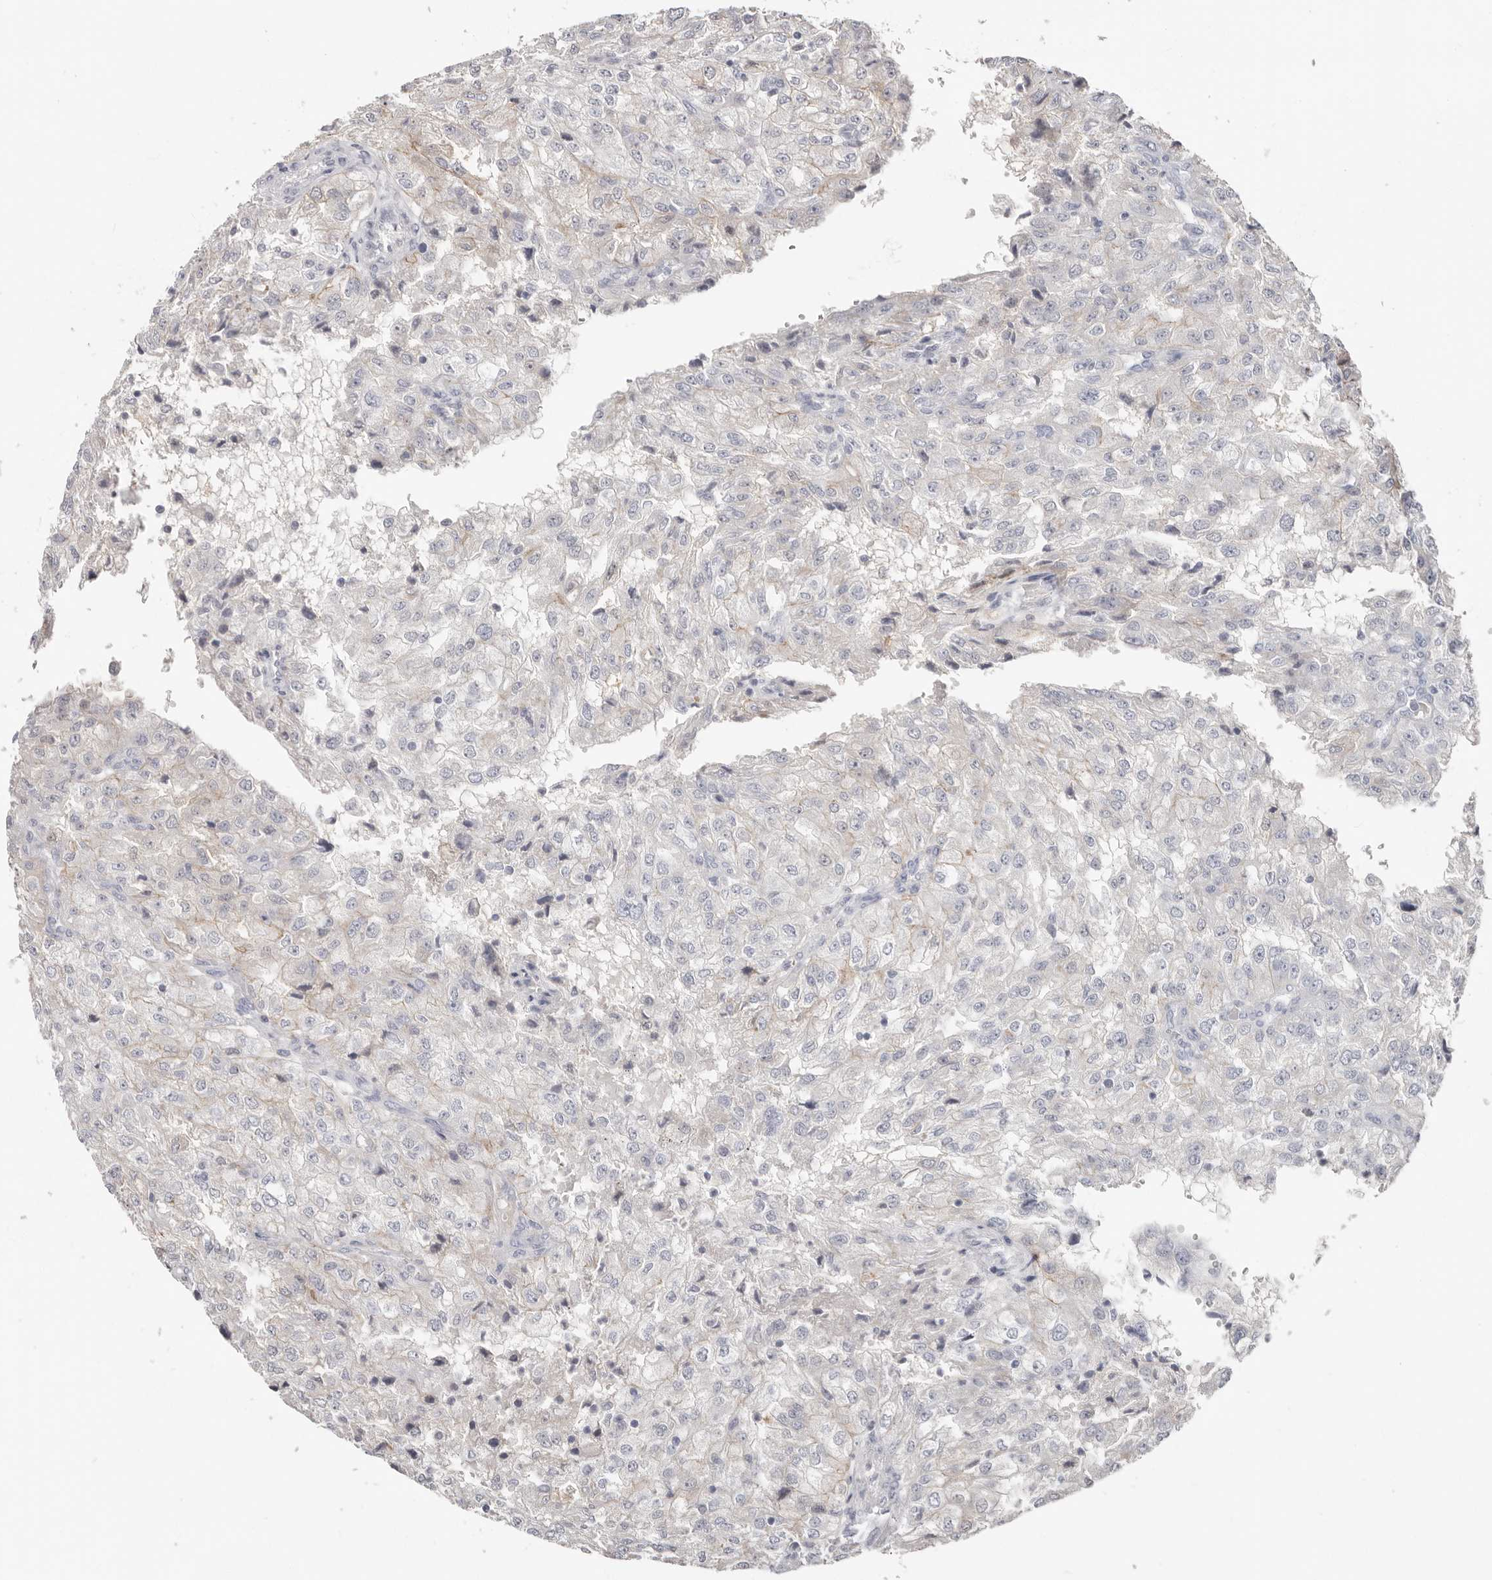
{"staining": {"intensity": "weak", "quantity": "<25%", "location": "cytoplasmic/membranous"}, "tissue": "renal cancer", "cell_type": "Tumor cells", "image_type": "cancer", "snomed": [{"axis": "morphology", "description": "Adenocarcinoma, NOS"}, {"axis": "topography", "description": "Kidney"}], "caption": "Immunohistochemical staining of adenocarcinoma (renal) reveals no significant expression in tumor cells. (DAB (3,3'-diaminobenzidine) immunohistochemistry (IHC) visualized using brightfield microscopy, high magnification).", "gene": "PKDCC", "patient": {"sex": "female", "age": 54}}